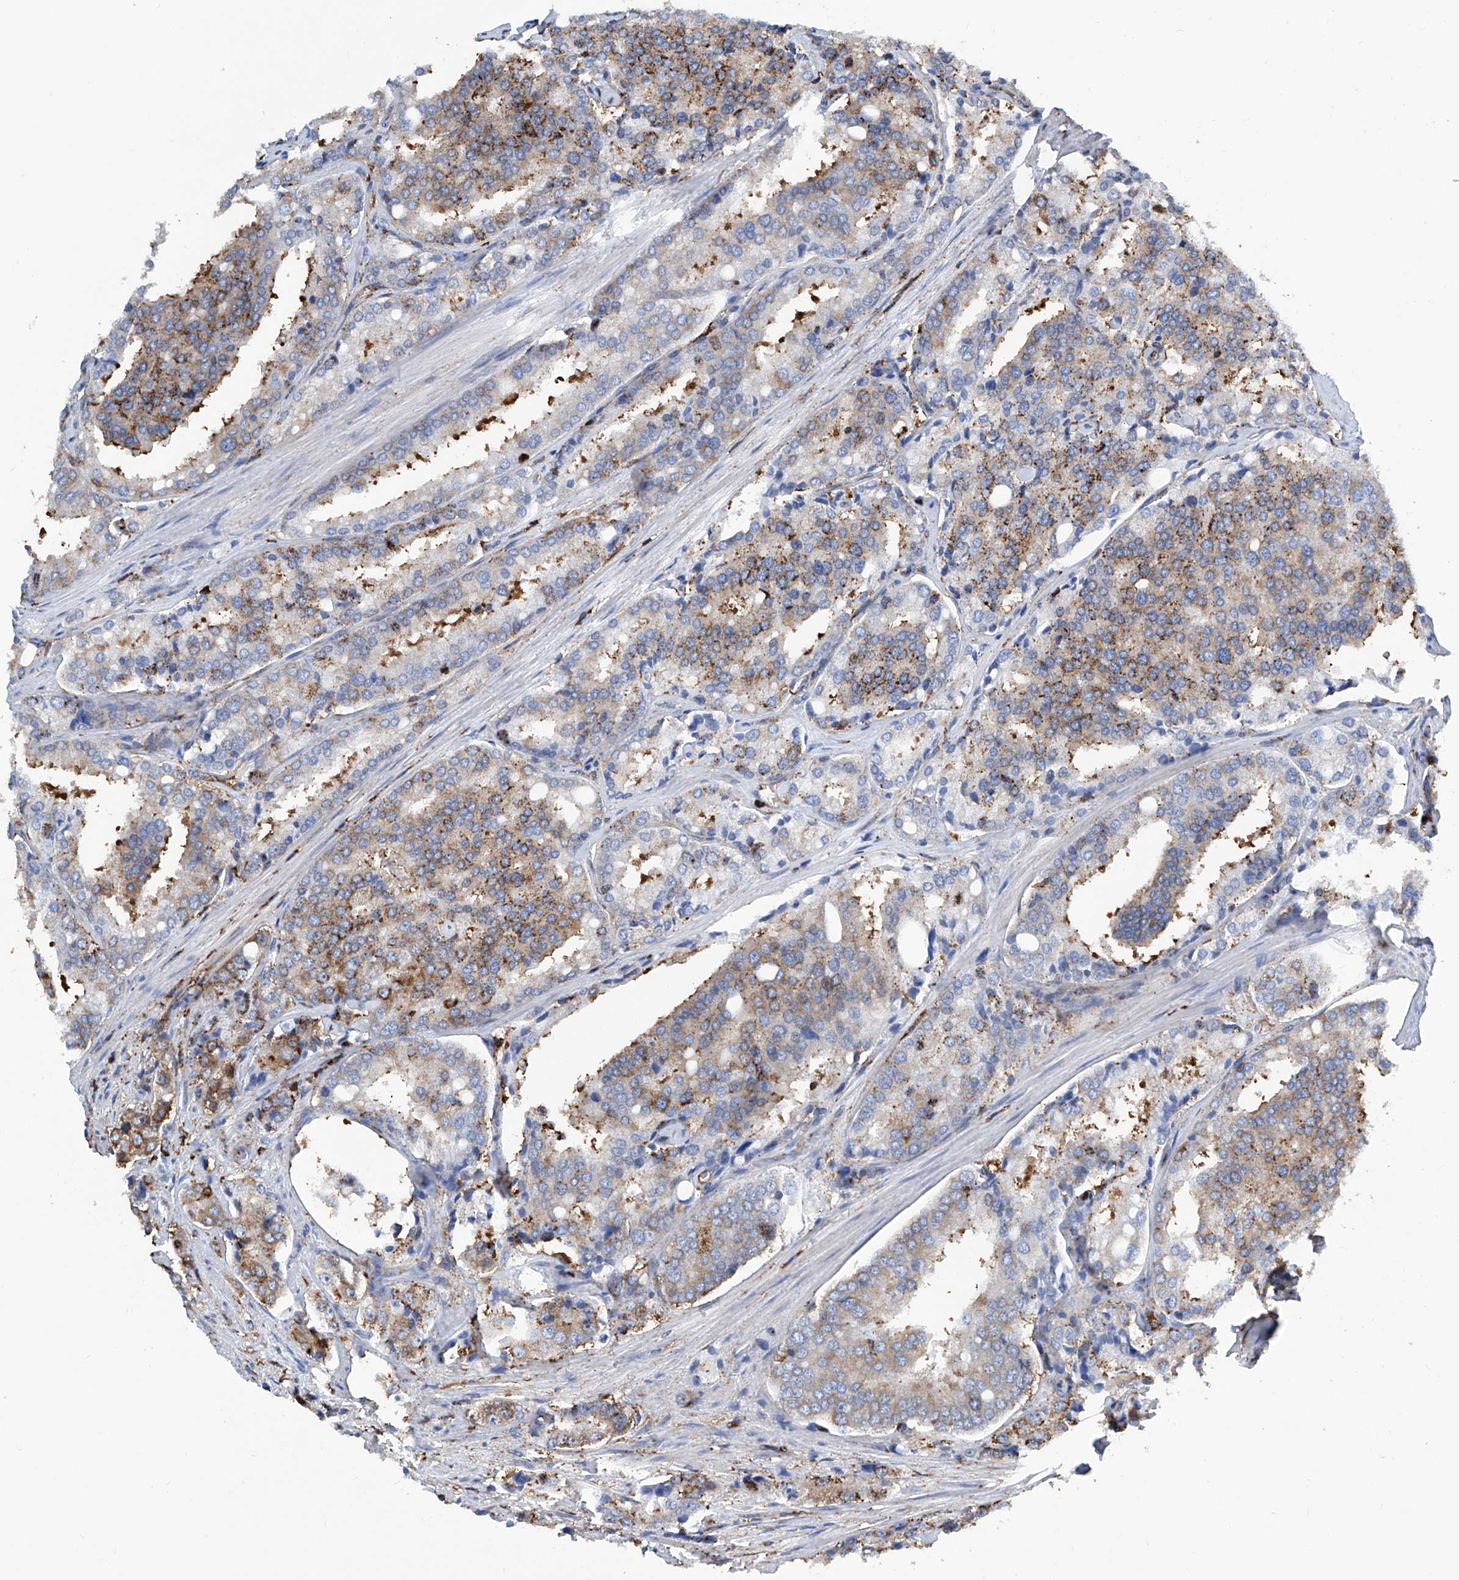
{"staining": {"intensity": "moderate", "quantity": "25%-75%", "location": "cytoplasmic/membranous"}, "tissue": "prostate cancer", "cell_type": "Tumor cells", "image_type": "cancer", "snomed": [{"axis": "morphology", "description": "Adenocarcinoma, High grade"}, {"axis": "topography", "description": "Prostate"}], "caption": "Brown immunohistochemical staining in prostate cancer demonstrates moderate cytoplasmic/membranous positivity in approximately 25%-75% of tumor cells.", "gene": "ZNF484", "patient": {"sex": "male", "age": 50}}